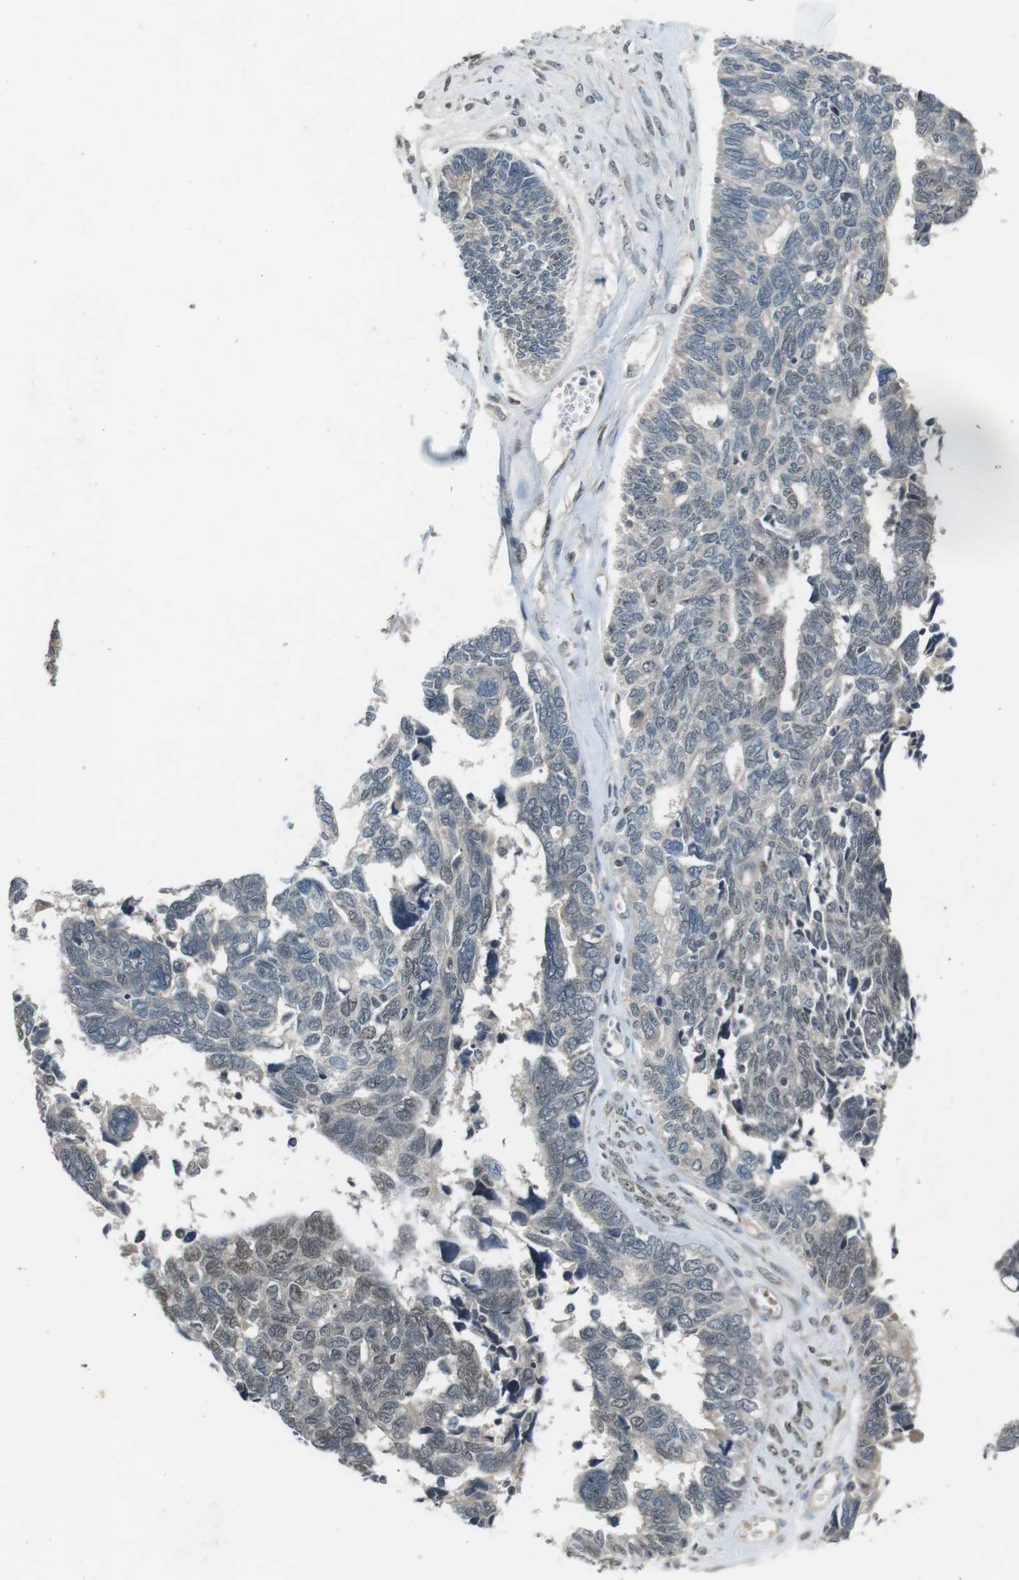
{"staining": {"intensity": "weak", "quantity": "<25%", "location": "nuclear"}, "tissue": "ovarian cancer", "cell_type": "Tumor cells", "image_type": "cancer", "snomed": [{"axis": "morphology", "description": "Cystadenocarcinoma, serous, NOS"}, {"axis": "topography", "description": "Ovary"}], "caption": "An immunohistochemistry image of ovarian serous cystadenocarcinoma is shown. There is no staining in tumor cells of ovarian serous cystadenocarcinoma. (DAB (3,3'-diaminobenzidine) immunohistochemistry (IHC) with hematoxylin counter stain).", "gene": "MAPKAPK5", "patient": {"sex": "female", "age": 79}}